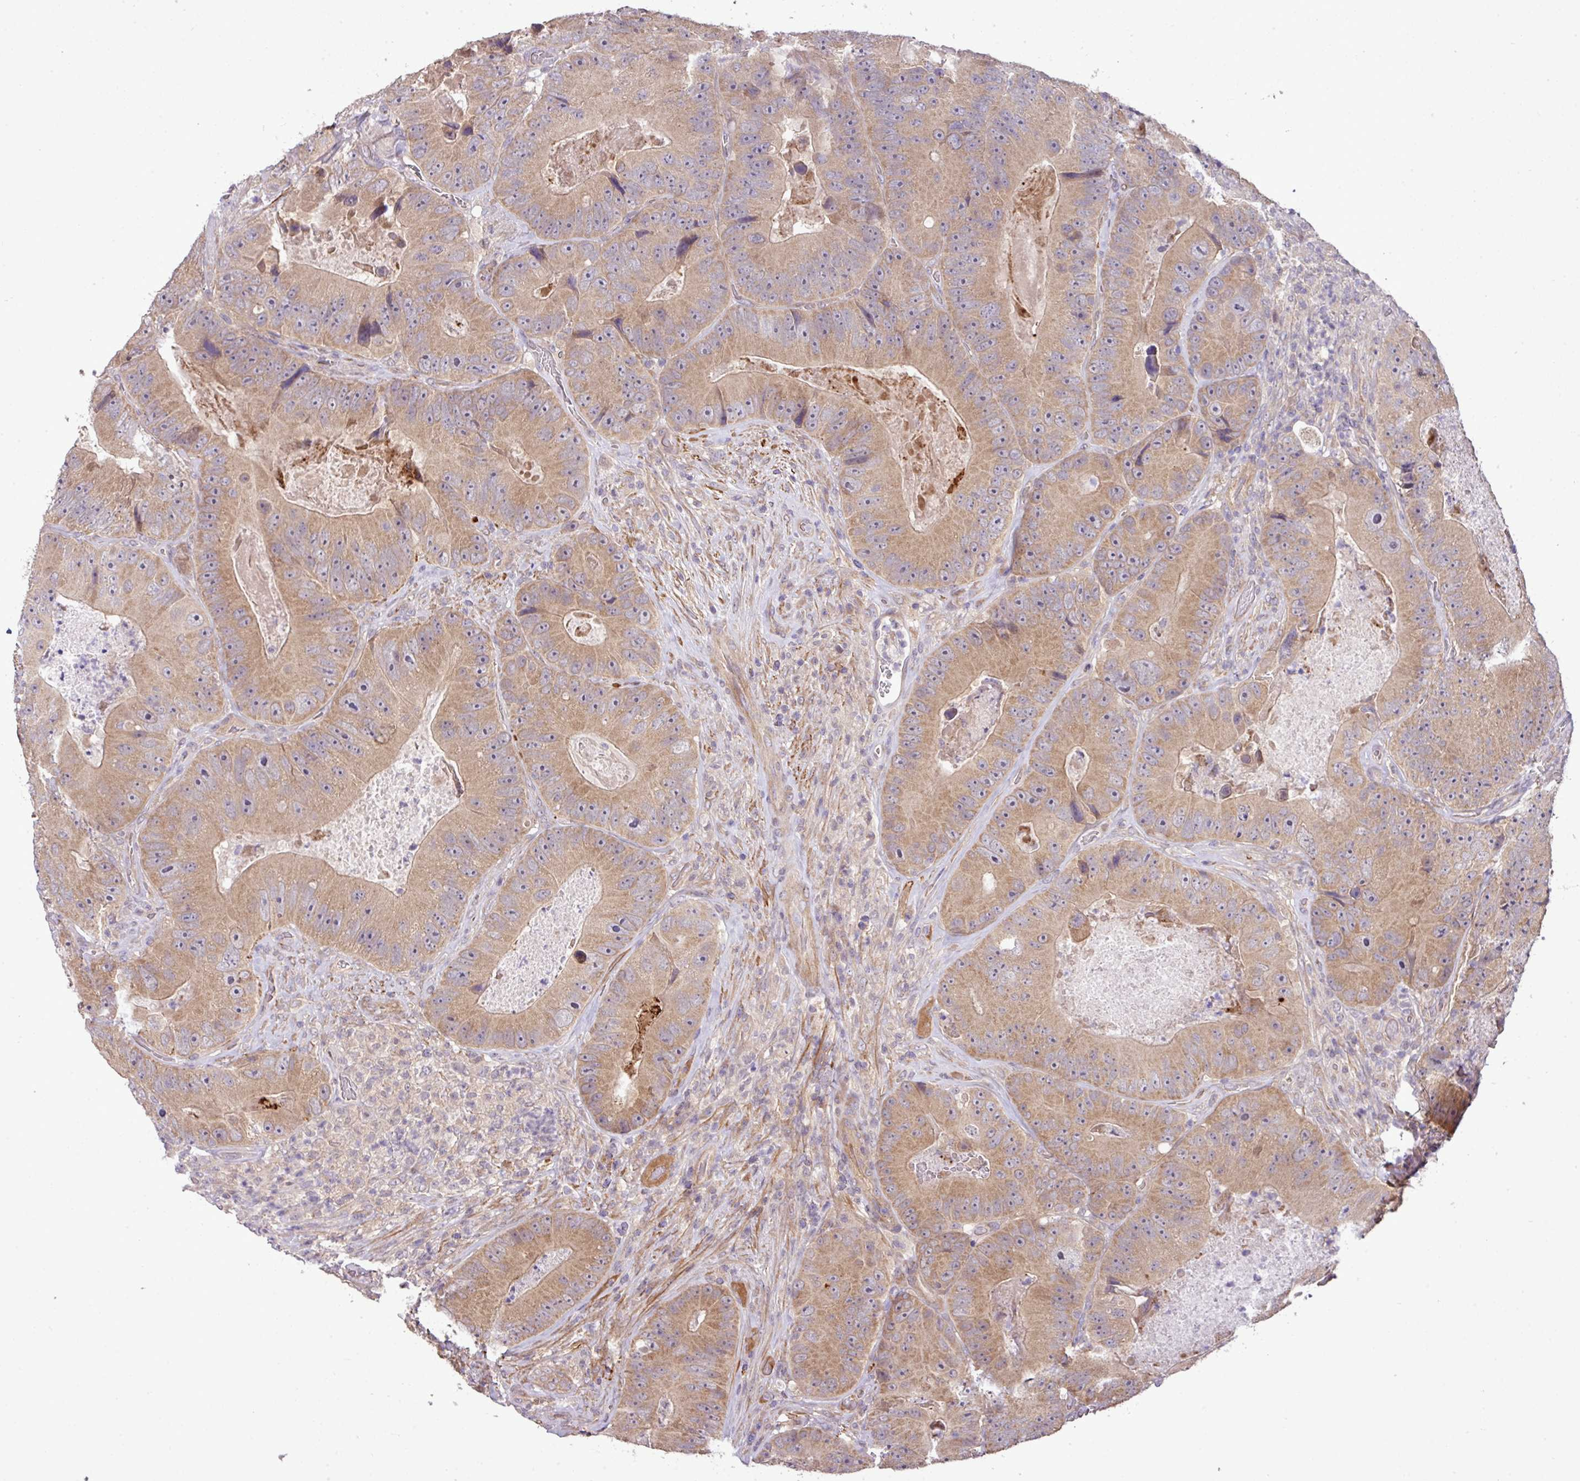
{"staining": {"intensity": "moderate", "quantity": ">75%", "location": "cytoplasmic/membranous"}, "tissue": "colorectal cancer", "cell_type": "Tumor cells", "image_type": "cancer", "snomed": [{"axis": "morphology", "description": "Adenocarcinoma, NOS"}, {"axis": "topography", "description": "Colon"}], "caption": "This image displays colorectal adenocarcinoma stained with IHC to label a protein in brown. The cytoplasmic/membranous of tumor cells show moderate positivity for the protein. Nuclei are counter-stained blue.", "gene": "XIAP", "patient": {"sex": "female", "age": 86}}